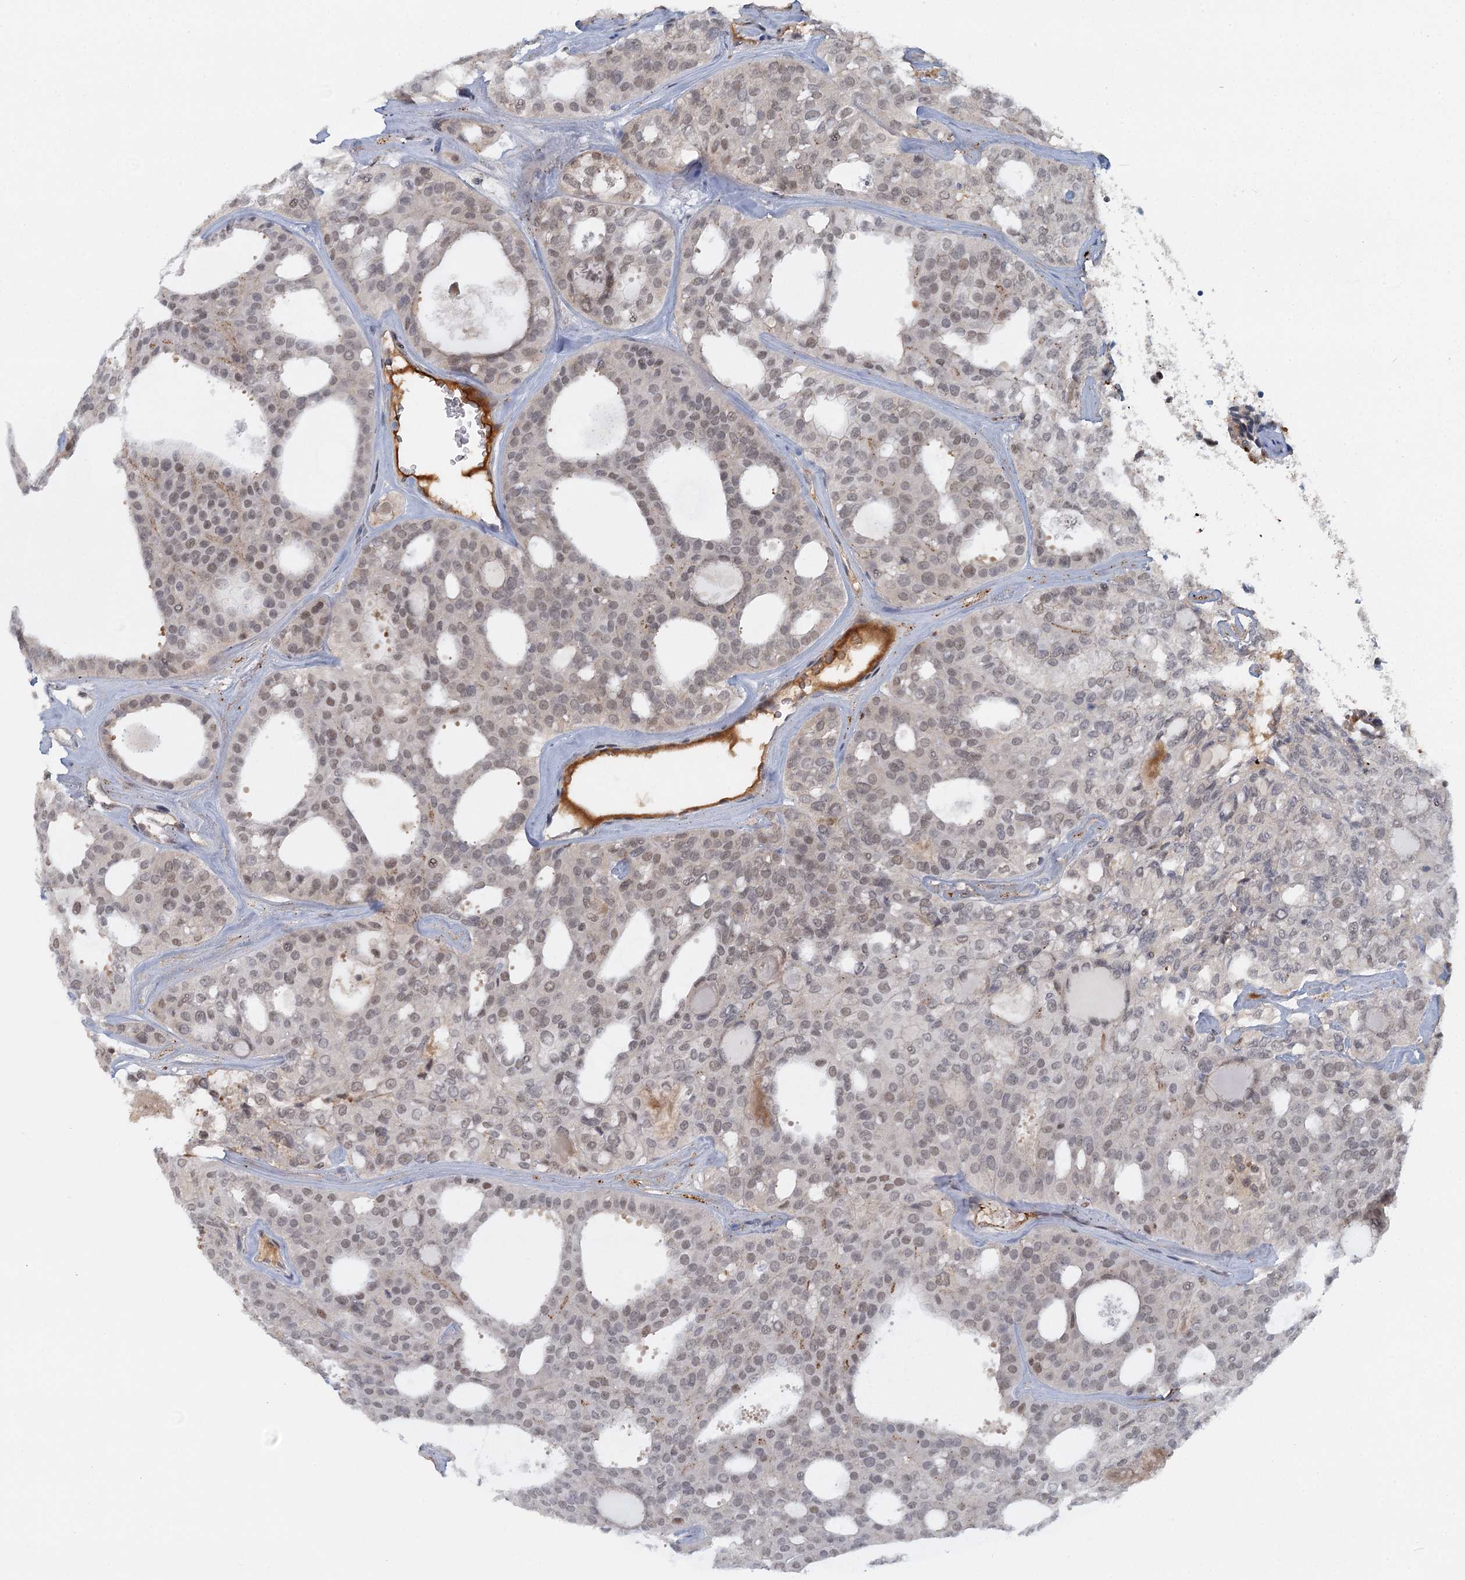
{"staining": {"intensity": "weak", "quantity": "25%-75%", "location": "nuclear"}, "tissue": "thyroid cancer", "cell_type": "Tumor cells", "image_type": "cancer", "snomed": [{"axis": "morphology", "description": "Follicular adenoma carcinoma, NOS"}, {"axis": "topography", "description": "Thyroid gland"}], "caption": "A brown stain labels weak nuclear positivity of a protein in human thyroid cancer tumor cells. The protein of interest is shown in brown color, while the nuclei are stained blue.", "gene": "GPATCH11", "patient": {"sex": "male", "age": 75}}